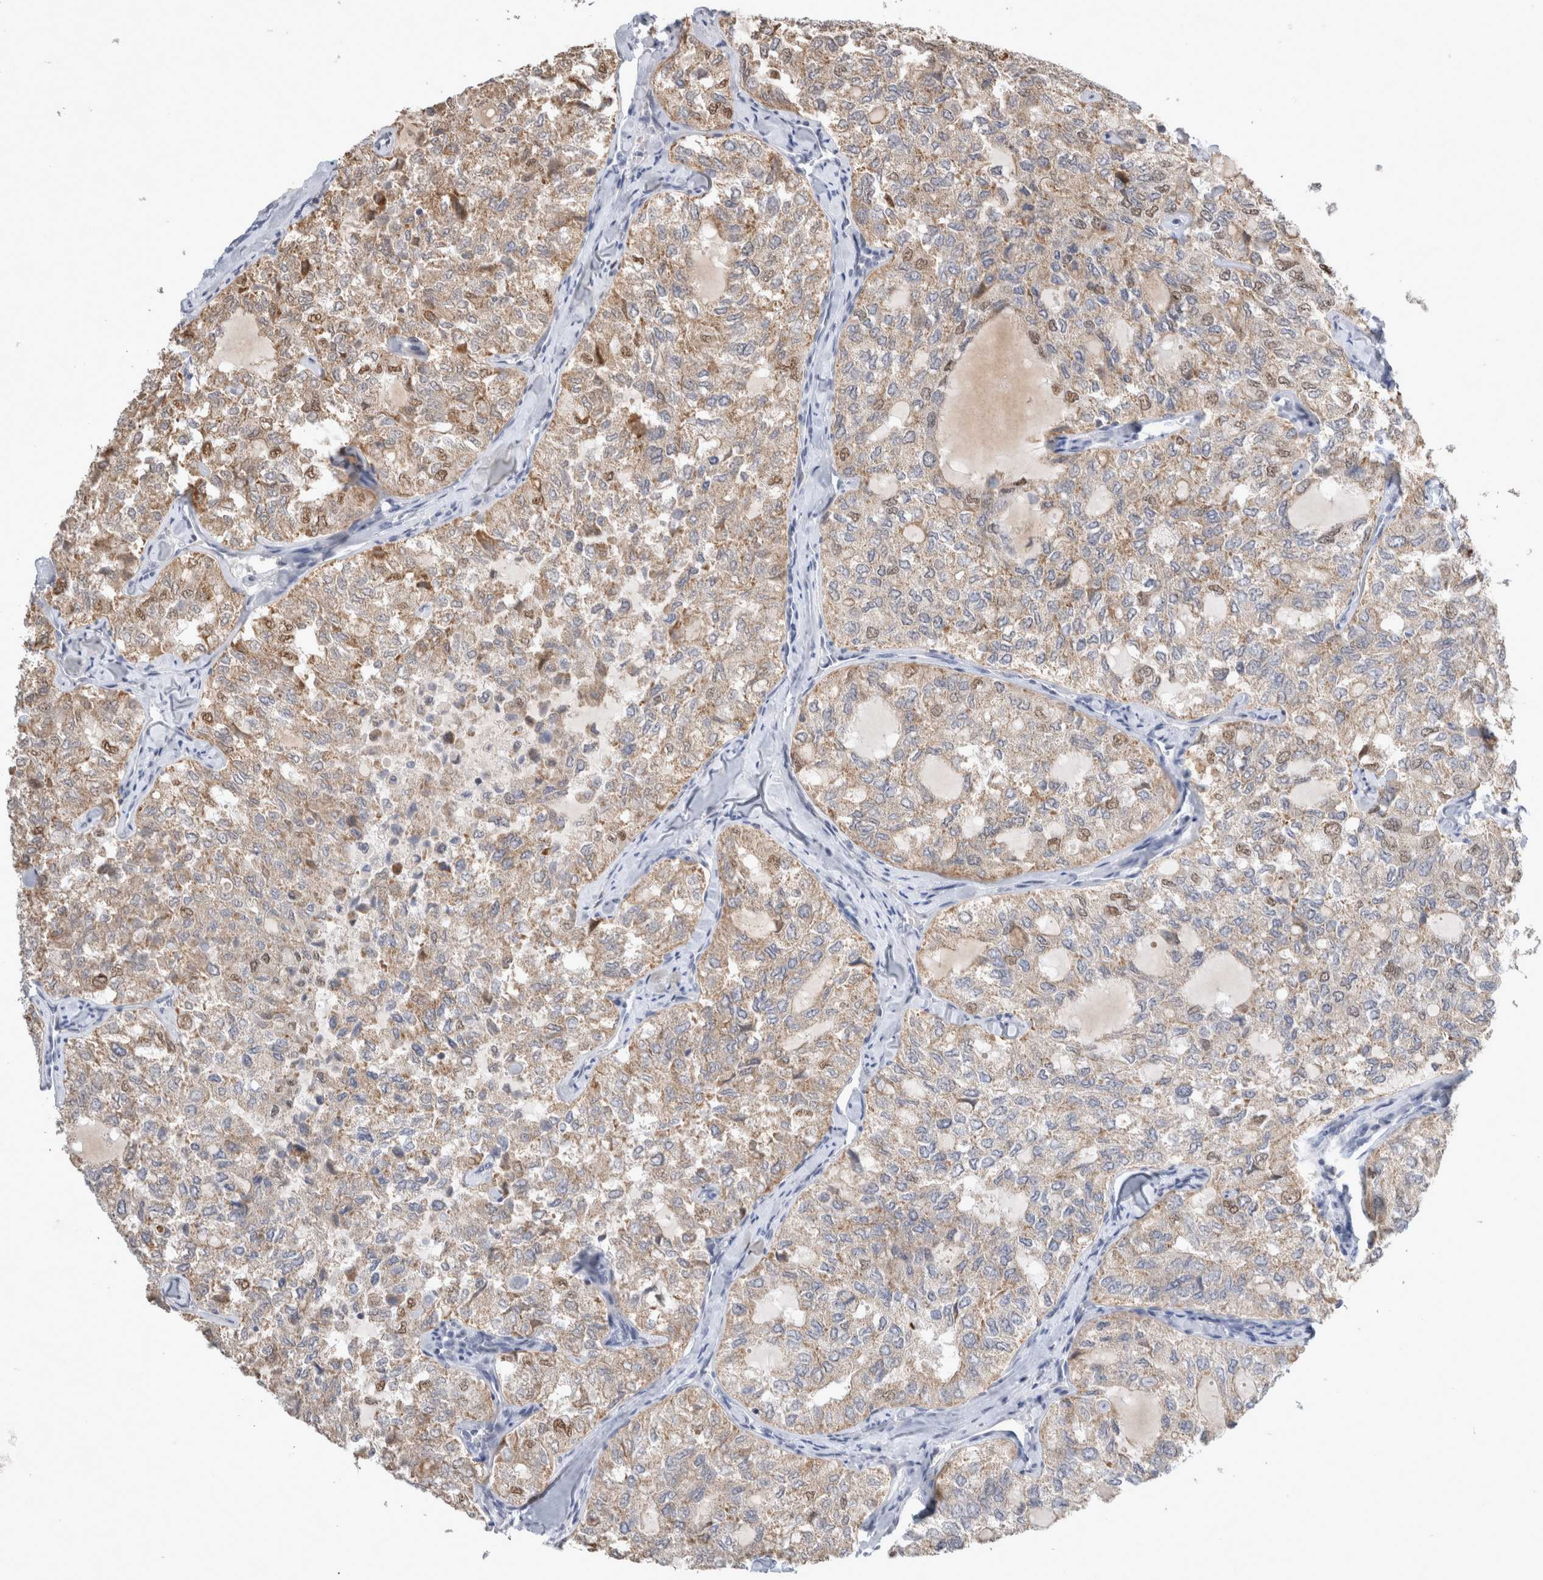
{"staining": {"intensity": "moderate", "quantity": ">75%", "location": "cytoplasmic/membranous,nuclear"}, "tissue": "thyroid cancer", "cell_type": "Tumor cells", "image_type": "cancer", "snomed": [{"axis": "morphology", "description": "Follicular adenoma carcinoma, NOS"}, {"axis": "topography", "description": "Thyroid gland"}], "caption": "The histopathology image displays a brown stain indicating the presence of a protein in the cytoplasmic/membranous and nuclear of tumor cells in thyroid cancer (follicular adenoma carcinoma).", "gene": "AGMAT", "patient": {"sex": "male", "age": 75}}